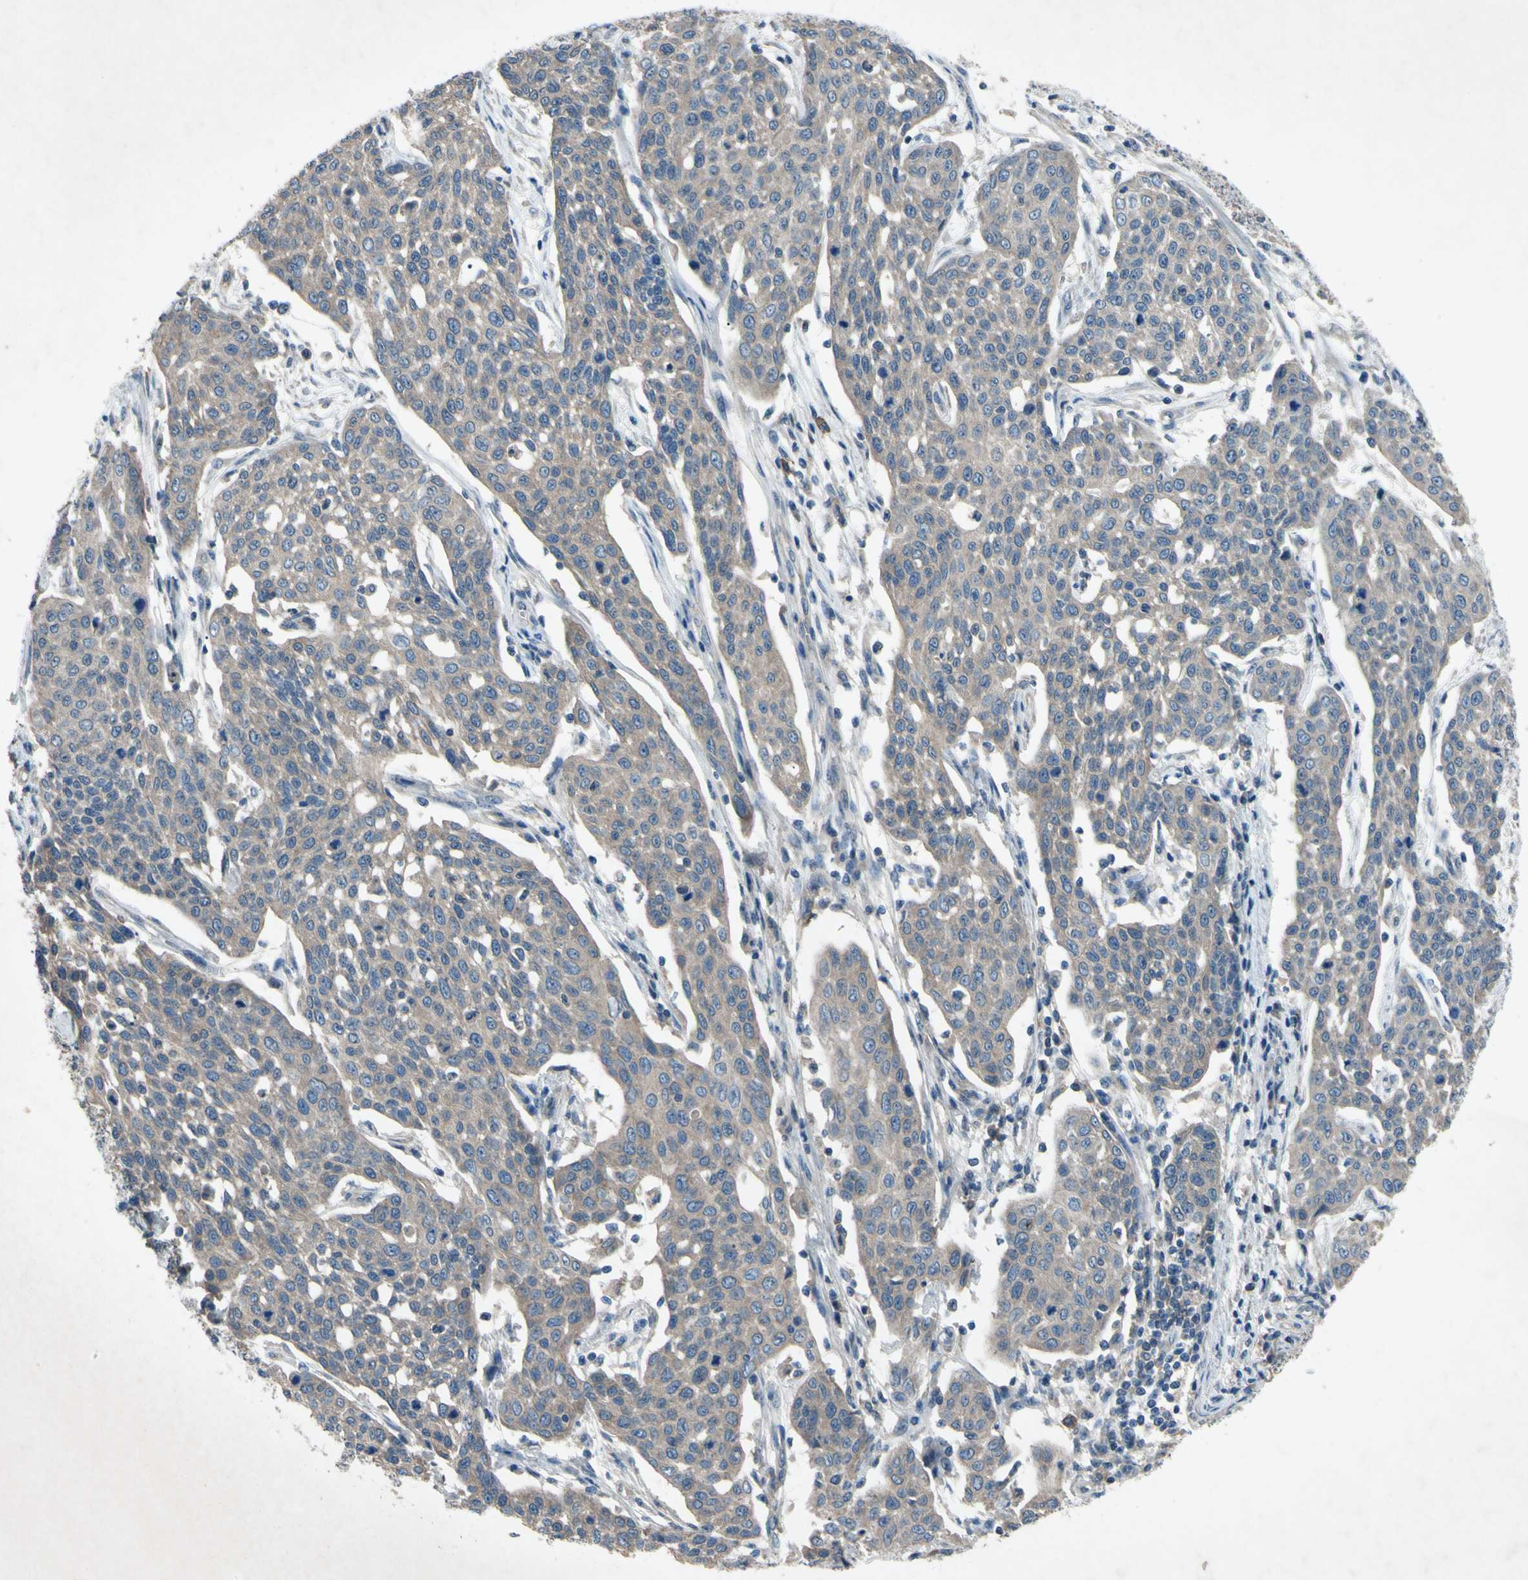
{"staining": {"intensity": "moderate", "quantity": ">75%", "location": "cytoplasmic/membranous"}, "tissue": "cervical cancer", "cell_type": "Tumor cells", "image_type": "cancer", "snomed": [{"axis": "morphology", "description": "Squamous cell carcinoma, NOS"}, {"axis": "topography", "description": "Cervix"}], "caption": "Immunohistochemical staining of cervical cancer reveals medium levels of moderate cytoplasmic/membranous staining in about >75% of tumor cells.", "gene": "HILPDA", "patient": {"sex": "female", "age": 34}}